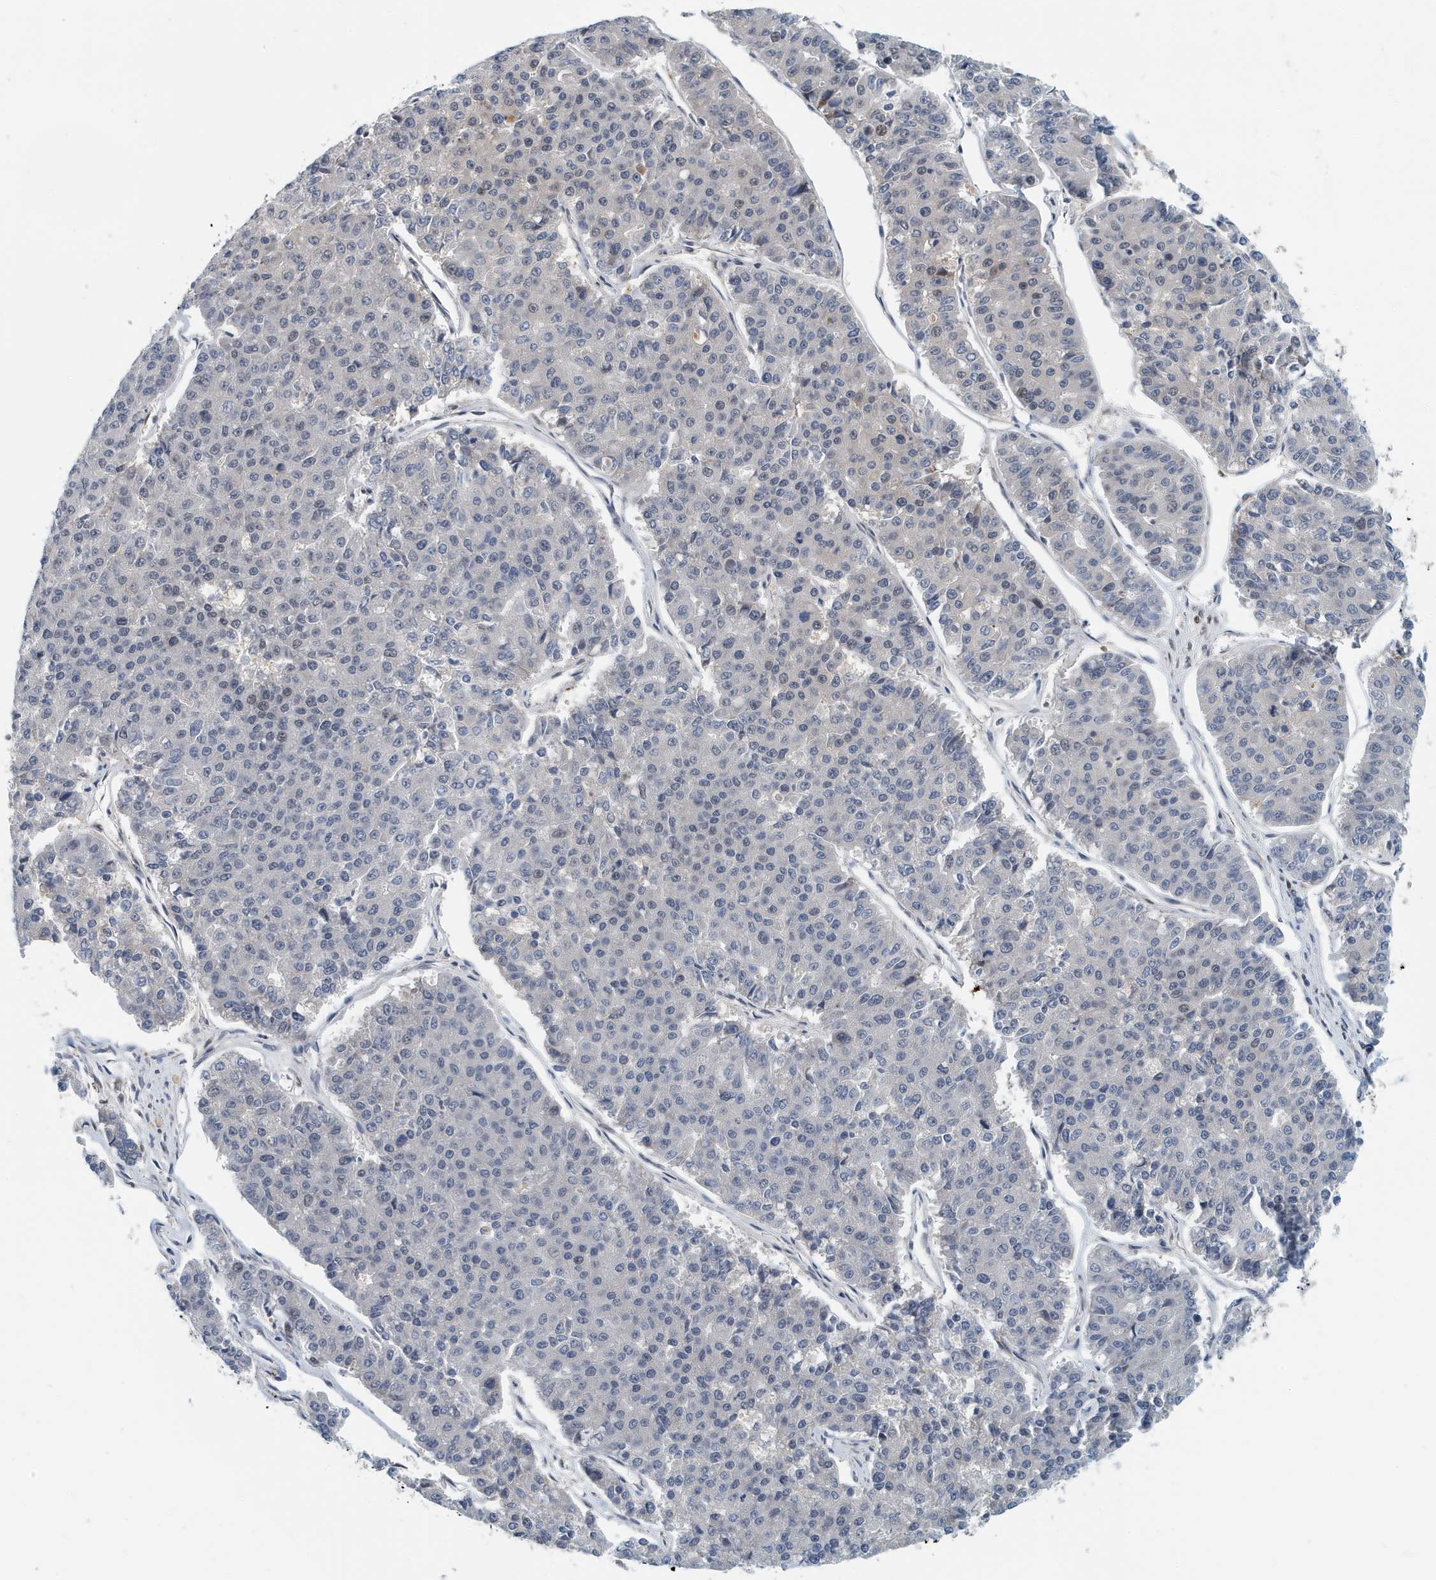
{"staining": {"intensity": "weak", "quantity": "25%-75%", "location": "nuclear"}, "tissue": "pancreatic cancer", "cell_type": "Tumor cells", "image_type": "cancer", "snomed": [{"axis": "morphology", "description": "Adenocarcinoma, NOS"}, {"axis": "topography", "description": "Pancreas"}], "caption": "This is an image of immunohistochemistry staining of pancreatic adenocarcinoma, which shows weak staining in the nuclear of tumor cells.", "gene": "KIF15", "patient": {"sex": "male", "age": 50}}